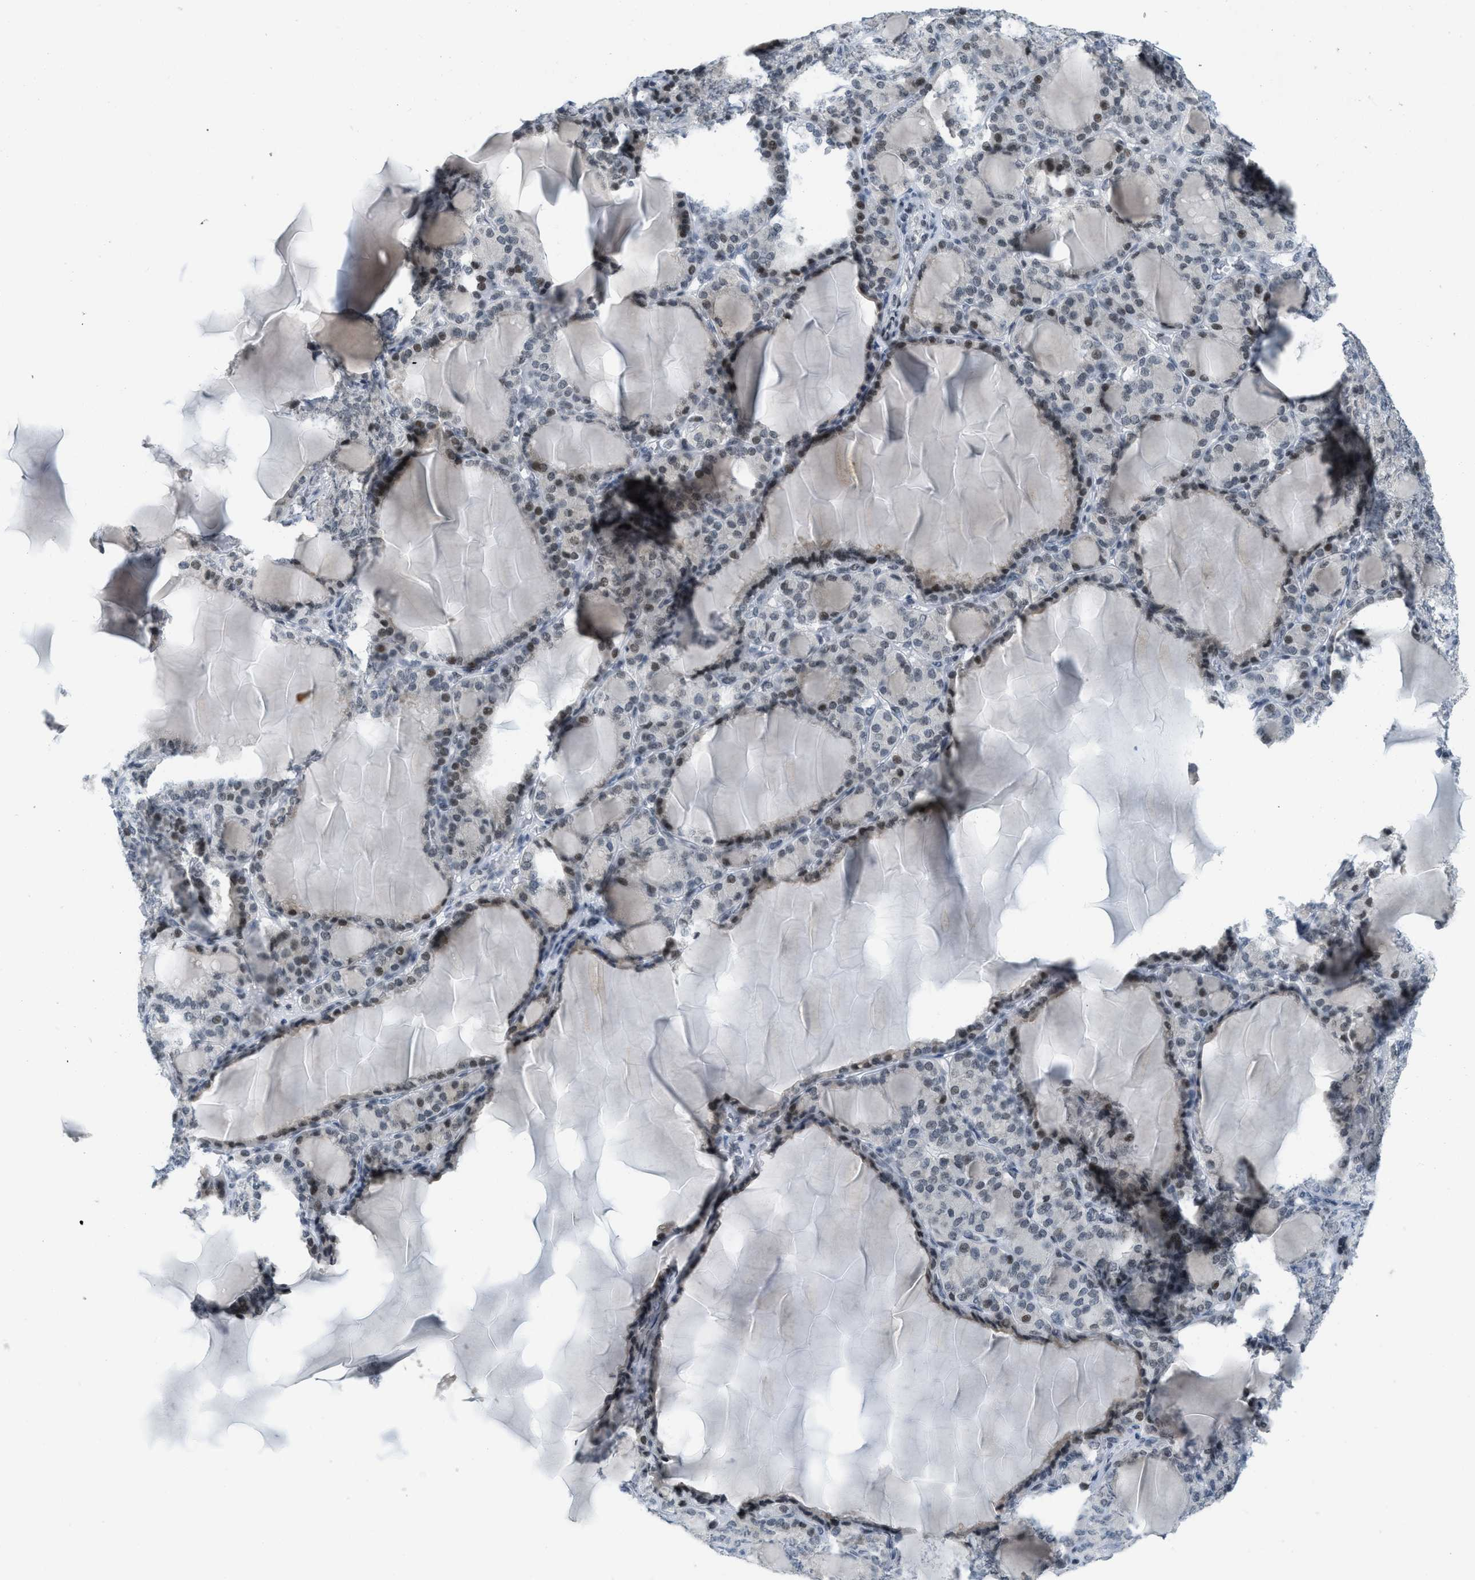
{"staining": {"intensity": "strong", "quantity": "25%-75%", "location": "nuclear"}, "tissue": "thyroid gland", "cell_type": "Glandular cells", "image_type": "normal", "snomed": [{"axis": "morphology", "description": "Normal tissue, NOS"}, {"axis": "topography", "description": "Thyroid gland"}], "caption": "Immunohistochemistry (IHC) micrograph of unremarkable human thyroid gland stained for a protein (brown), which reveals high levels of strong nuclear staining in about 25%-75% of glandular cells.", "gene": "PBX1", "patient": {"sex": "female", "age": 28}}